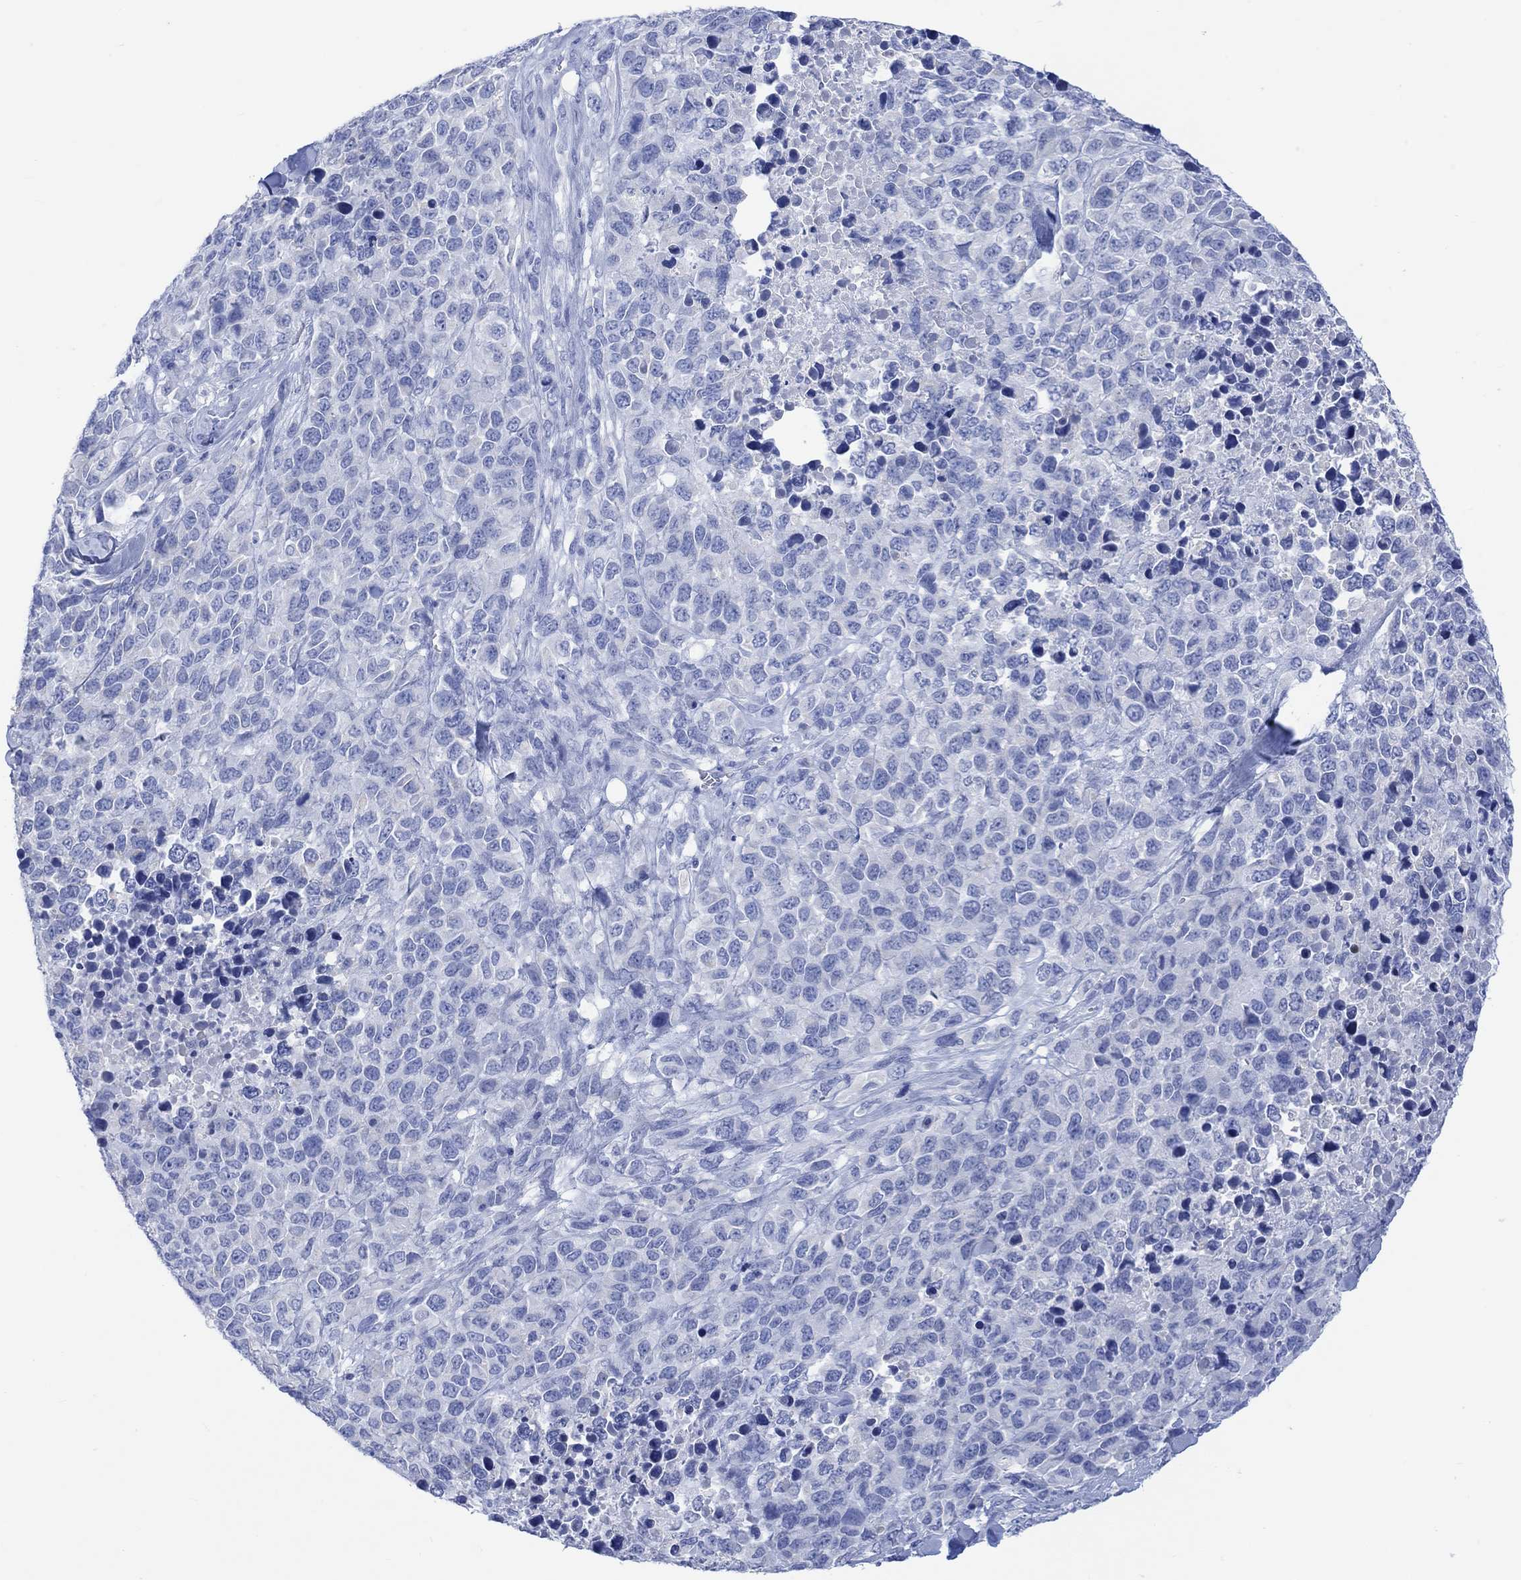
{"staining": {"intensity": "negative", "quantity": "none", "location": "none"}, "tissue": "melanoma", "cell_type": "Tumor cells", "image_type": "cancer", "snomed": [{"axis": "morphology", "description": "Malignant melanoma, Metastatic site"}, {"axis": "topography", "description": "Skin"}], "caption": "An immunohistochemistry (IHC) micrograph of melanoma is shown. There is no staining in tumor cells of melanoma. (DAB IHC with hematoxylin counter stain).", "gene": "CALCA", "patient": {"sex": "male", "age": 84}}